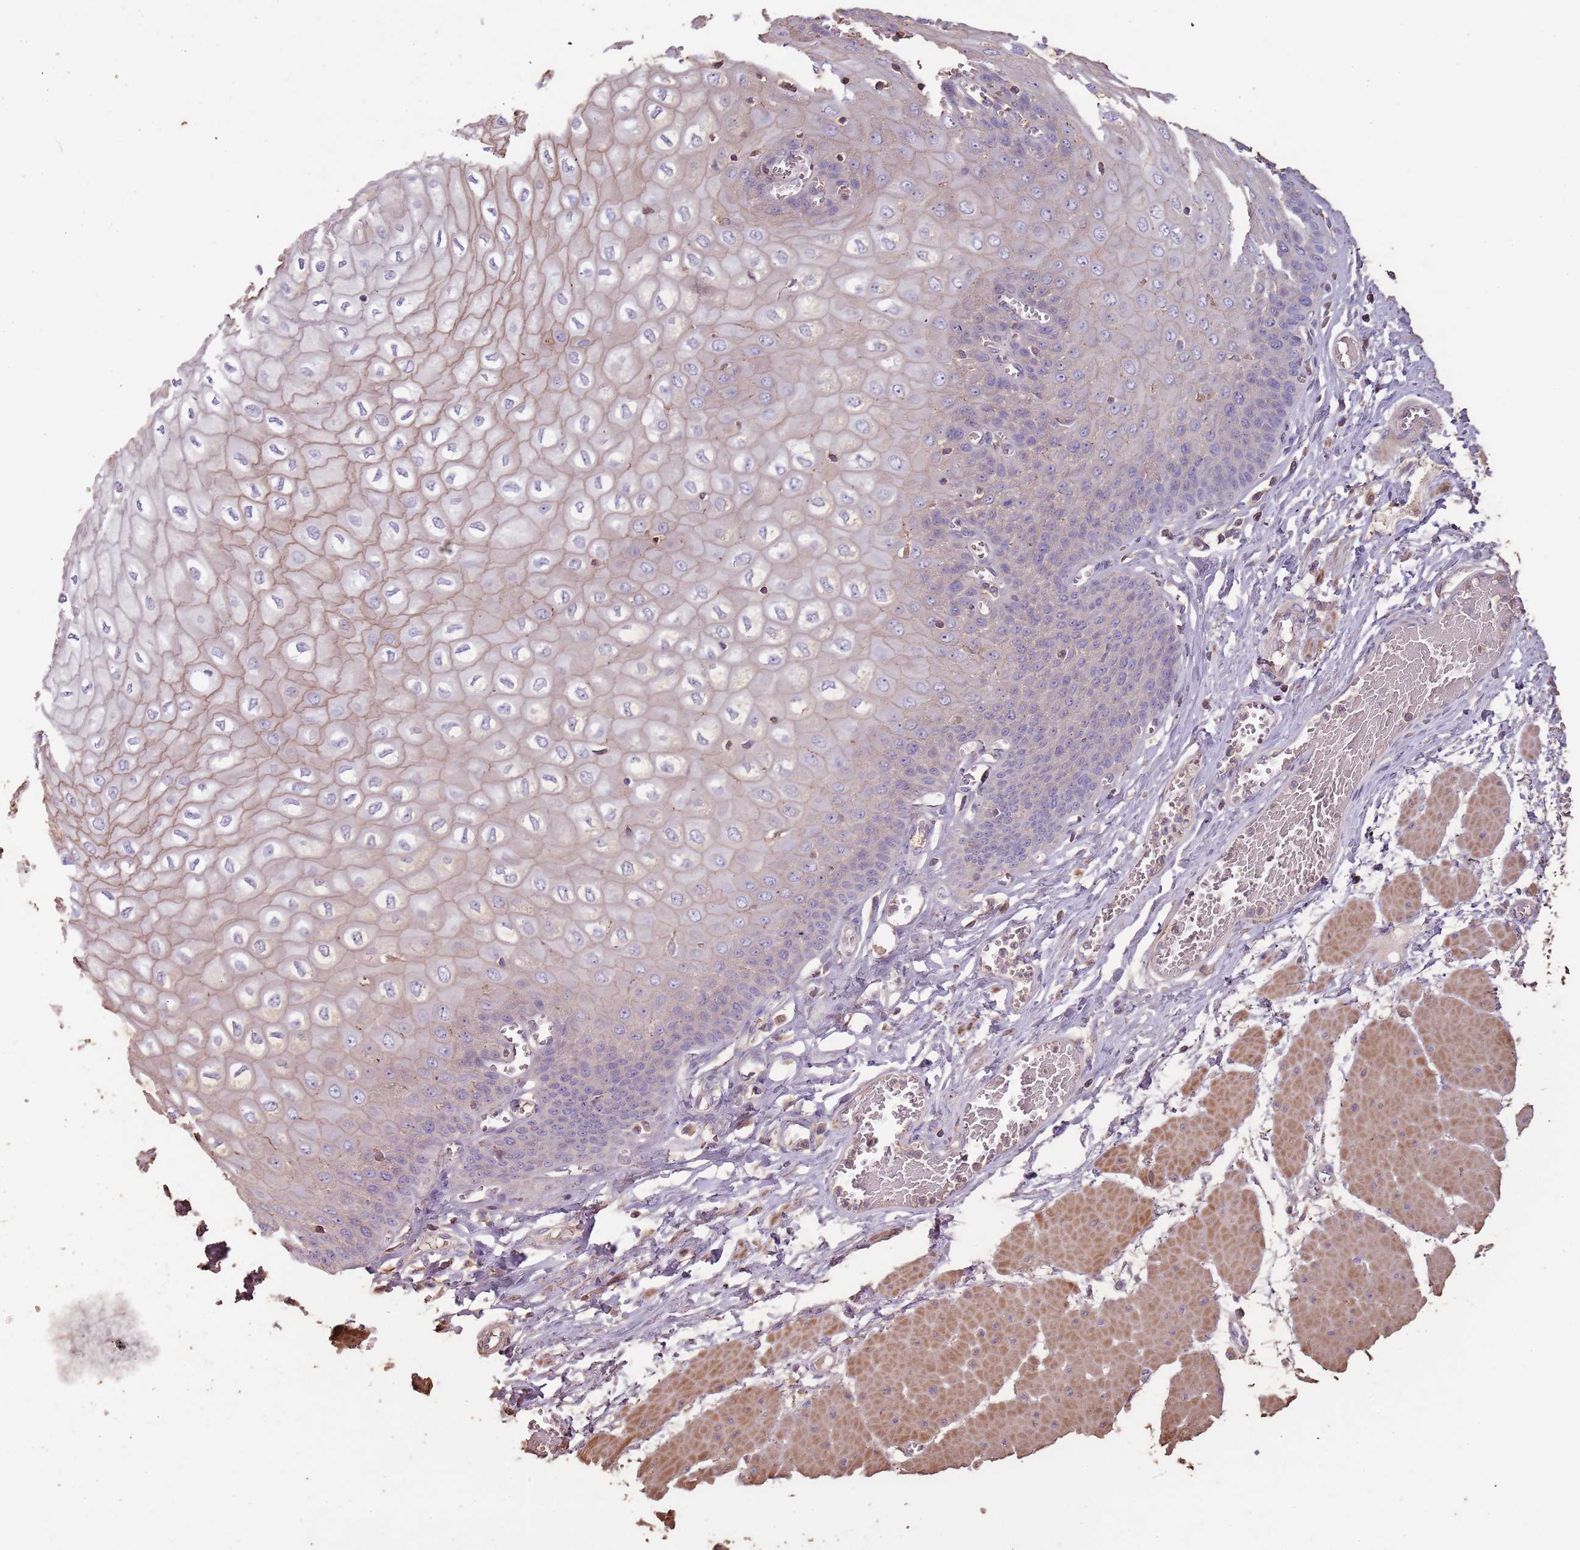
{"staining": {"intensity": "weak", "quantity": "<25%", "location": "cytoplasmic/membranous"}, "tissue": "esophagus", "cell_type": "Squamous epithelial cells", "image_type": "normal", "snomed": [{"axis": "morphology", "description": "Normal tissue, NOS"}, {"axis": "topography", "description": "Esophagus"}], "caption": "Normal esophagus was stained to show a protein in brown. There is no significant staining in squamous epithelial cells. (DAB IHC, high magnification).", "gene": "FECH", "patient": {"sex": "male", "age": 60}}